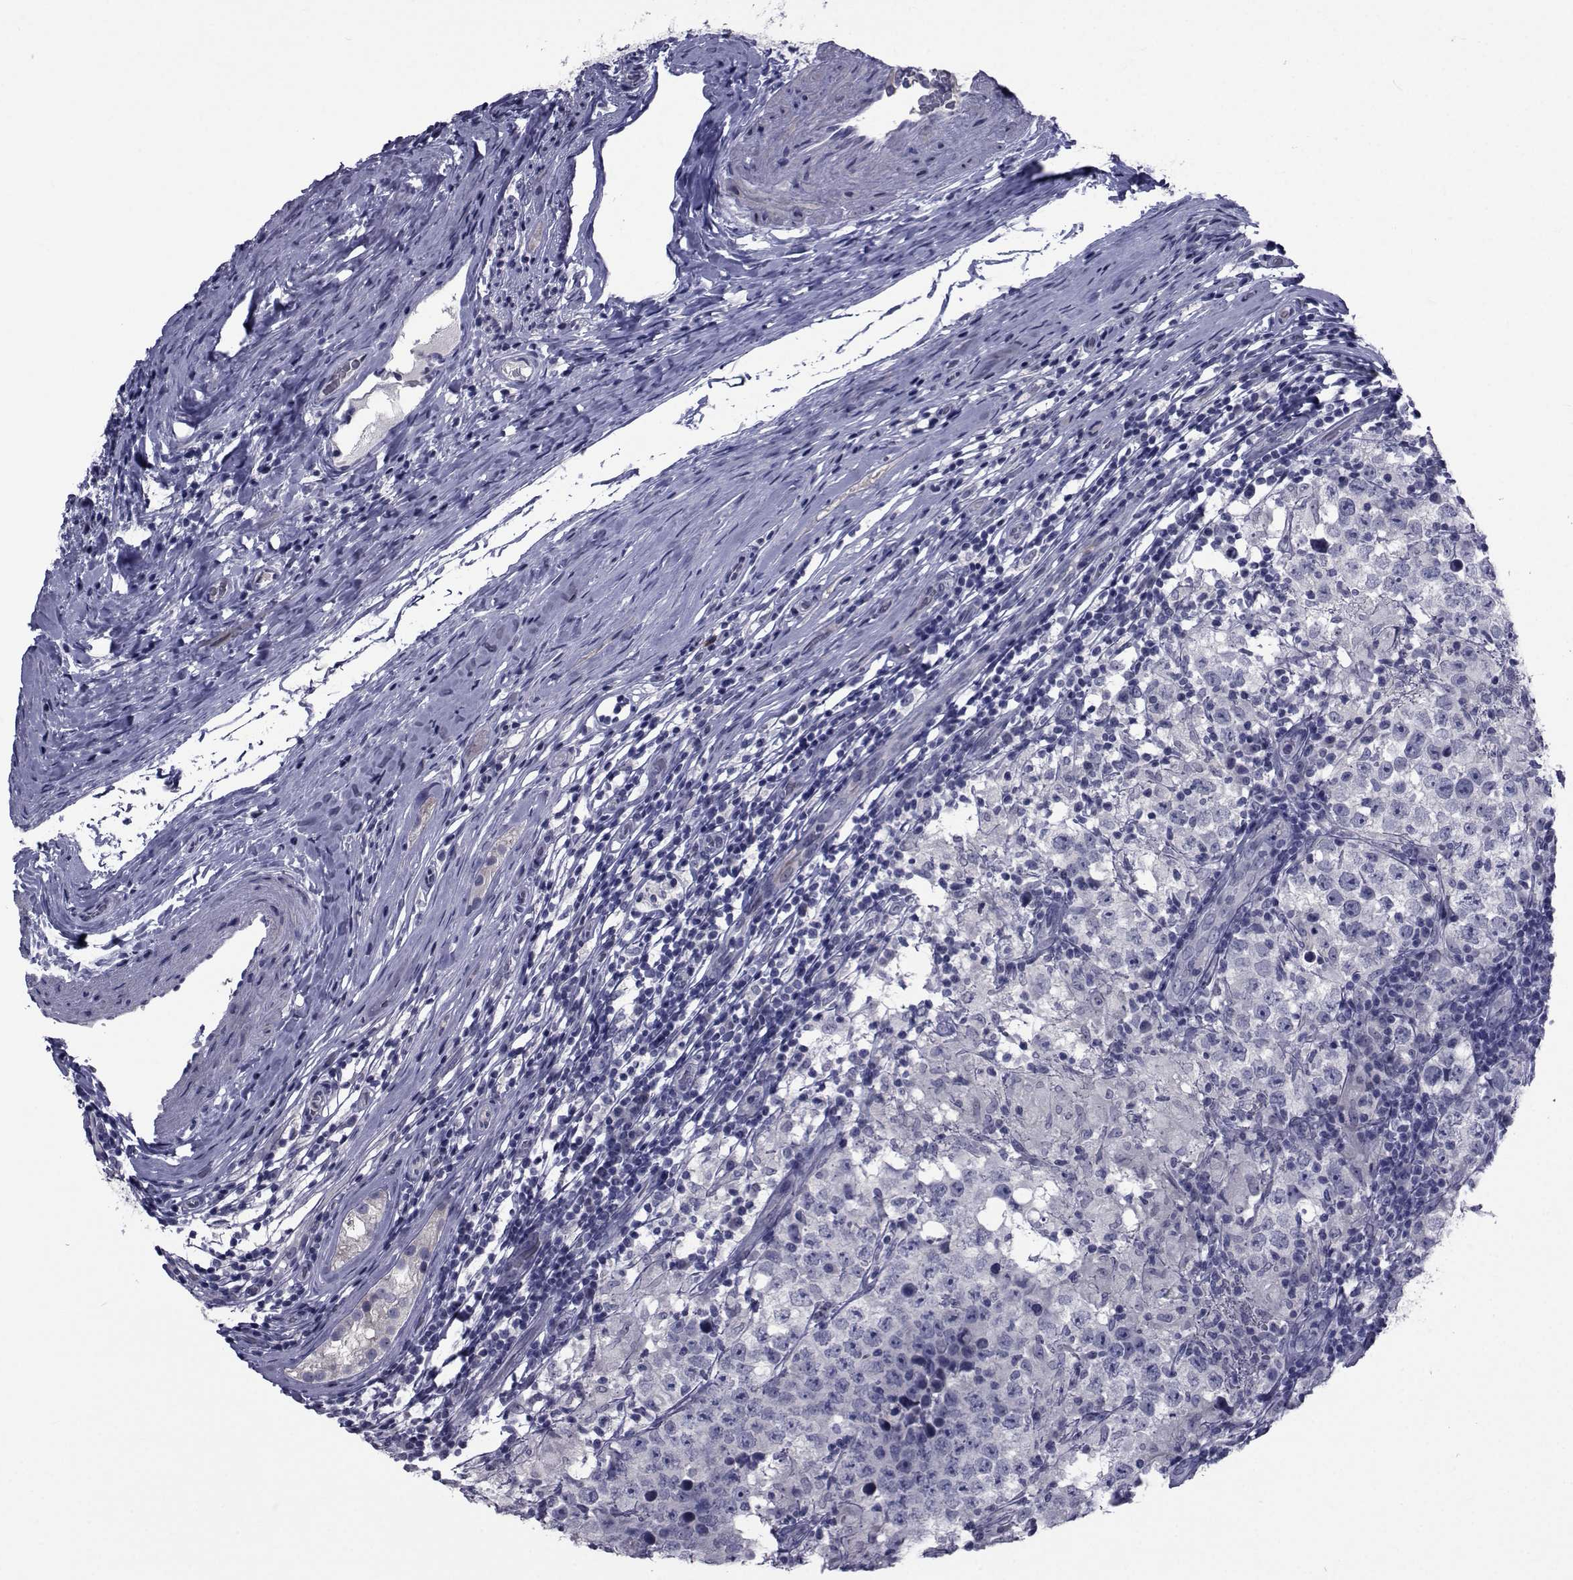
{"staining": {"intensity": "negative", "quantity": "none", "location": "none"}, "tissue": "testis cancer", "cell_type": "Tumor cells", "image_type": "cancer", "snomed": [{"axis": "morphology", "description": "Seminoma, NOS"}, {"axis": "morphology", "description": "Carcinoma, Embryonal, NOS"}, {"axis": "topography", "description": "Testis"}], "caption": "Immunohistochemical staining of testis cancer (embryonal carcinoma) demonstrates no significant expression in tumor cells.", "gene": "SEMA5B", "patient": {"sex": "male", "age": 41}}